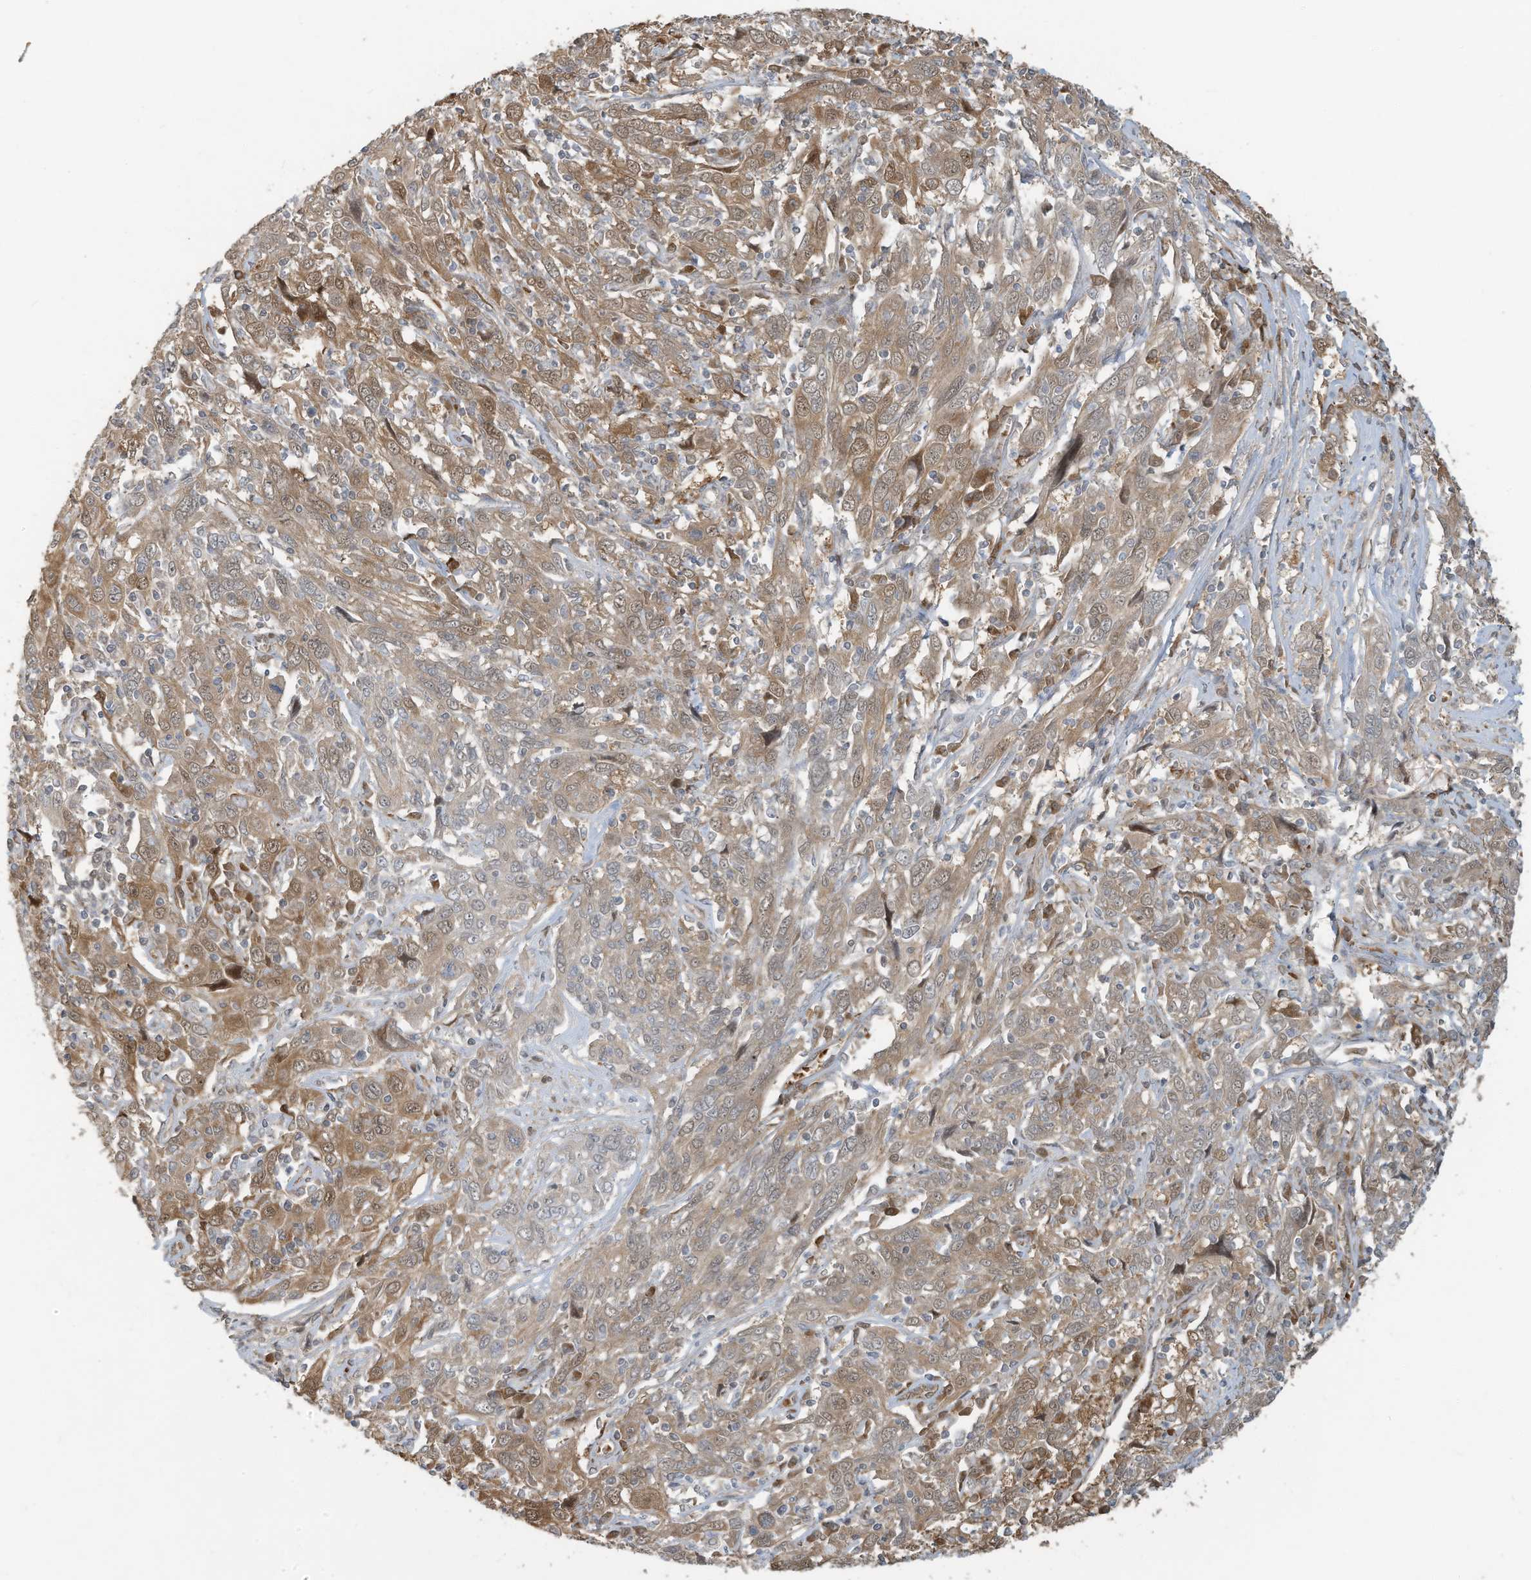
{"staining": {"intensity": "moderate", "quantity": ">75%", "location": "cytoplasmic/membranous,nuclear"}, "tissue": "cervical cancer", "cell_type": "Tumor cells", "image_type": "cancer", "snomed": [{"axis": "morphology", "description": "Squamous cell carcinoma, NOS"}, {"axis": "topography", "description": "Cervix"}], "caption": "An immunohistochemistry (IHC) image of tumor tissue is shown. Protein staining in brown shows moderate cytoplasmic/membranous and nuclear positivity in cervical cancer within tumor cells. (Brightfield microscopy of DAB IHC at high magnification).", "gene": "ERI2", "patient": {"sex": "female", "age": 46}}